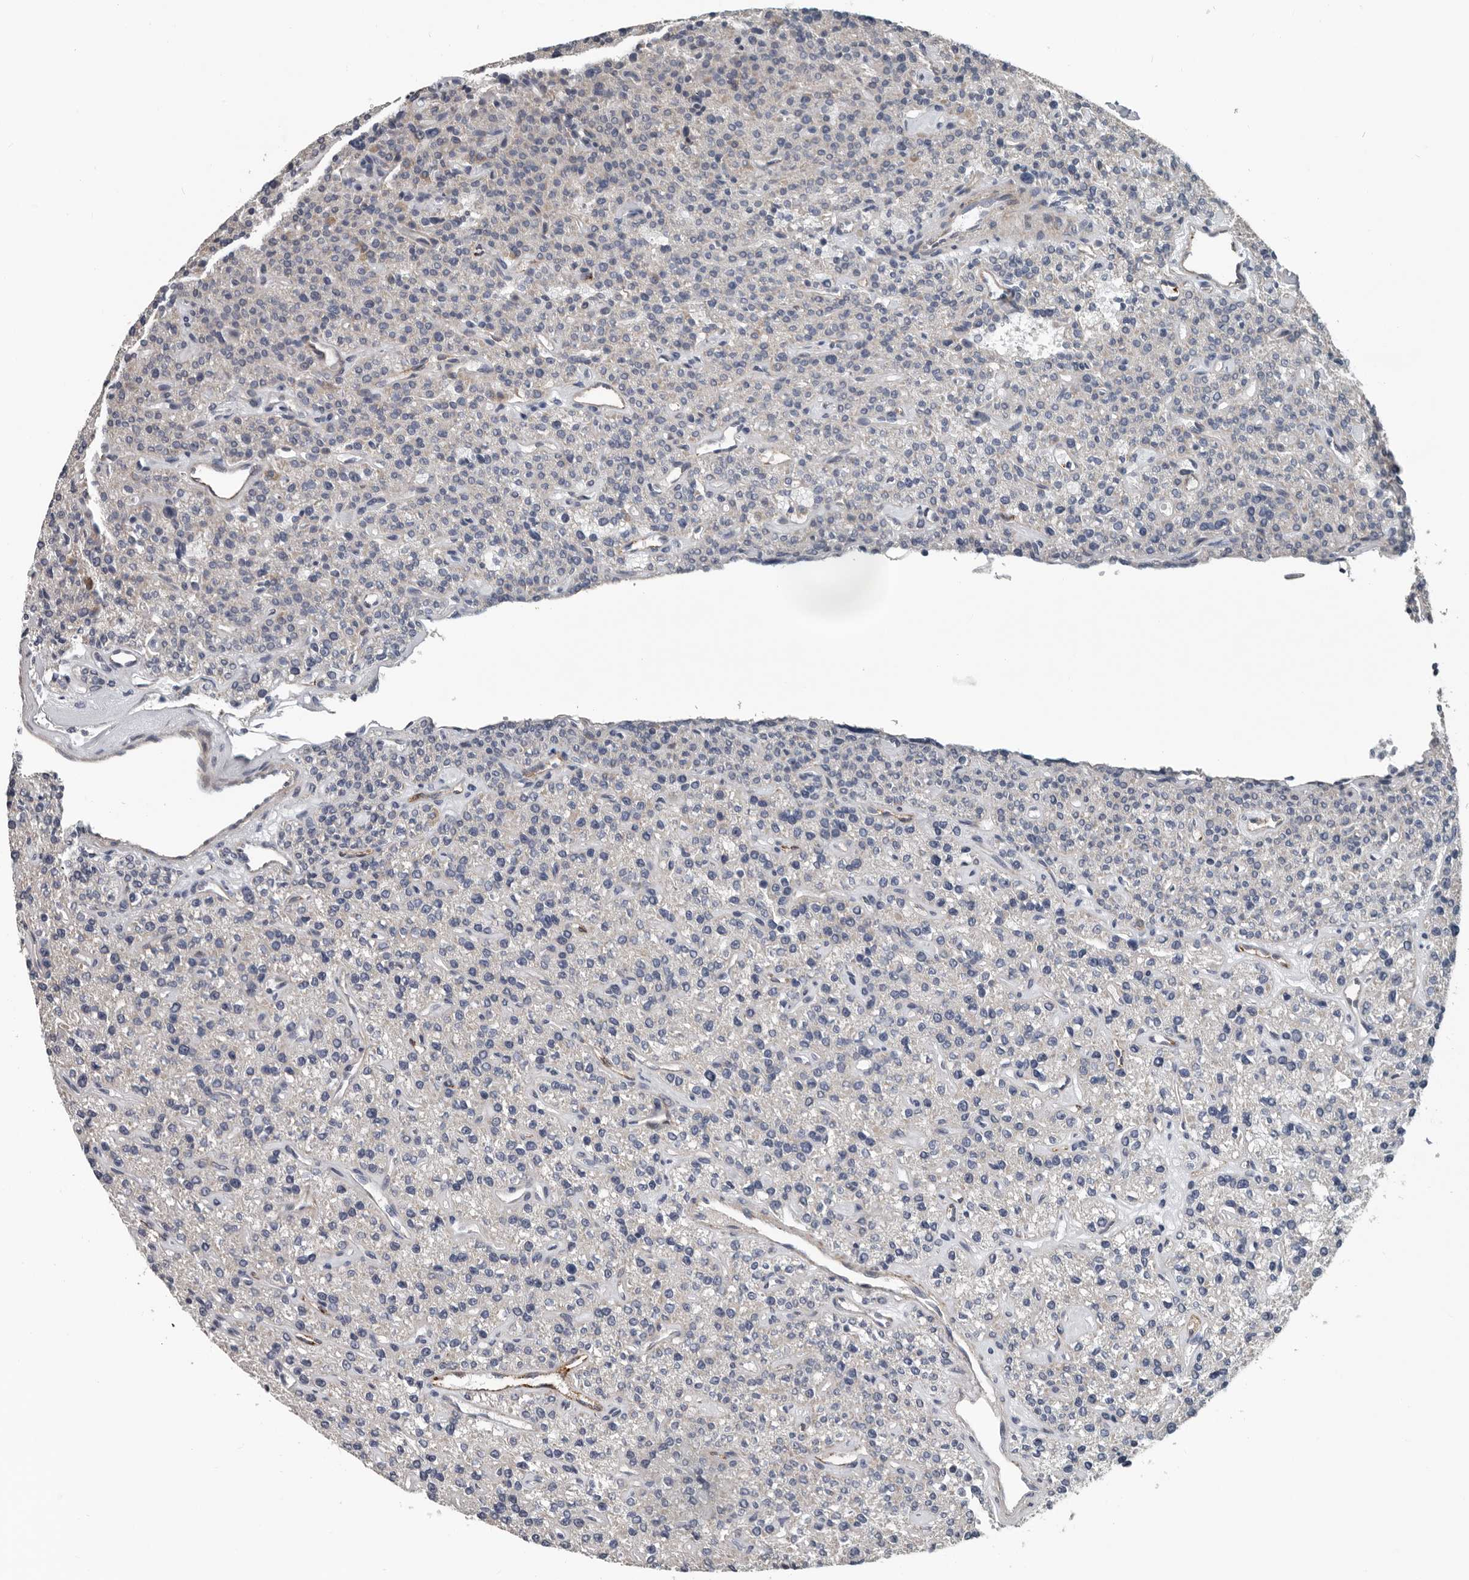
{"staining": {"intensity": "negative", "quantity": "none", "location": "none"}, "tissue": "parathyroid gland", "cell_type": "Glandular cells", "image_type": "normal", "snomed": [{"axis": "morphology", "description": "Normal tissue, NOS"}, {"axis": "topography", "description": "Parathyroid gland"}], "caption": "IHC of benign parathyroid gland reveals no expression in glandular cells.", "gene": "DPY19L4", "patient": {"sex": "male", "age": 46}}